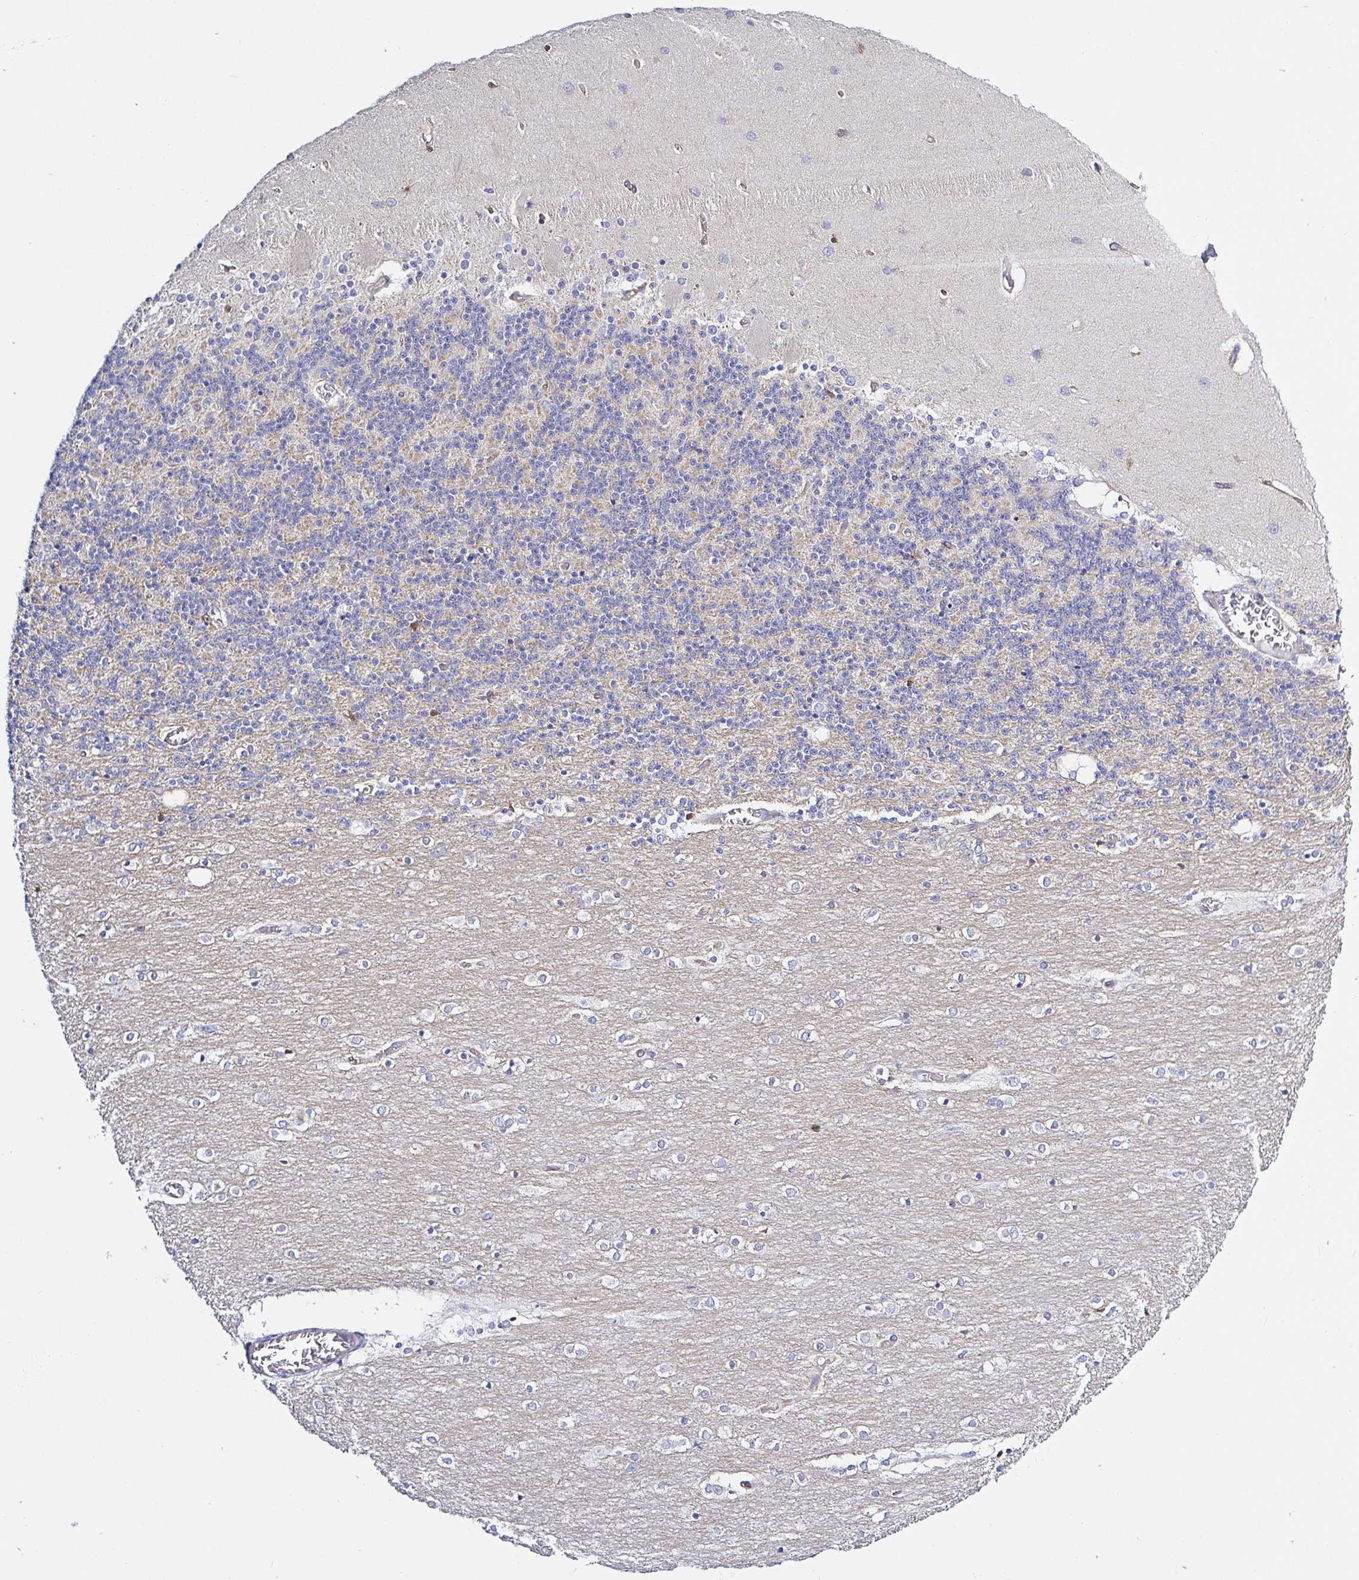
{"staining": {"intensity": "negative", "quantity": "none", "location": "none"}, "tissue": "cerebellum", "cell_type": "Cells in granular layer", "image_type": "normal", "snomed": [{"axis": "morphology", "description": "Normal tissue, NOS"}, {"axis": "topography", "description": "Cerebellum"}], "caption": "DAB (3,3'-diaminobenzidine) immunohistochemical staining of benign cerebellum demonstrates no significant expression in cells in granular layer. (Stains: DAB immunohistochemistry (IHC) with hematoxylin counter stain, Microscopy: brightfield microscopy at high magnification).", "gene": "ARL4D", "patient": {"sex": "female", "age": 54}}